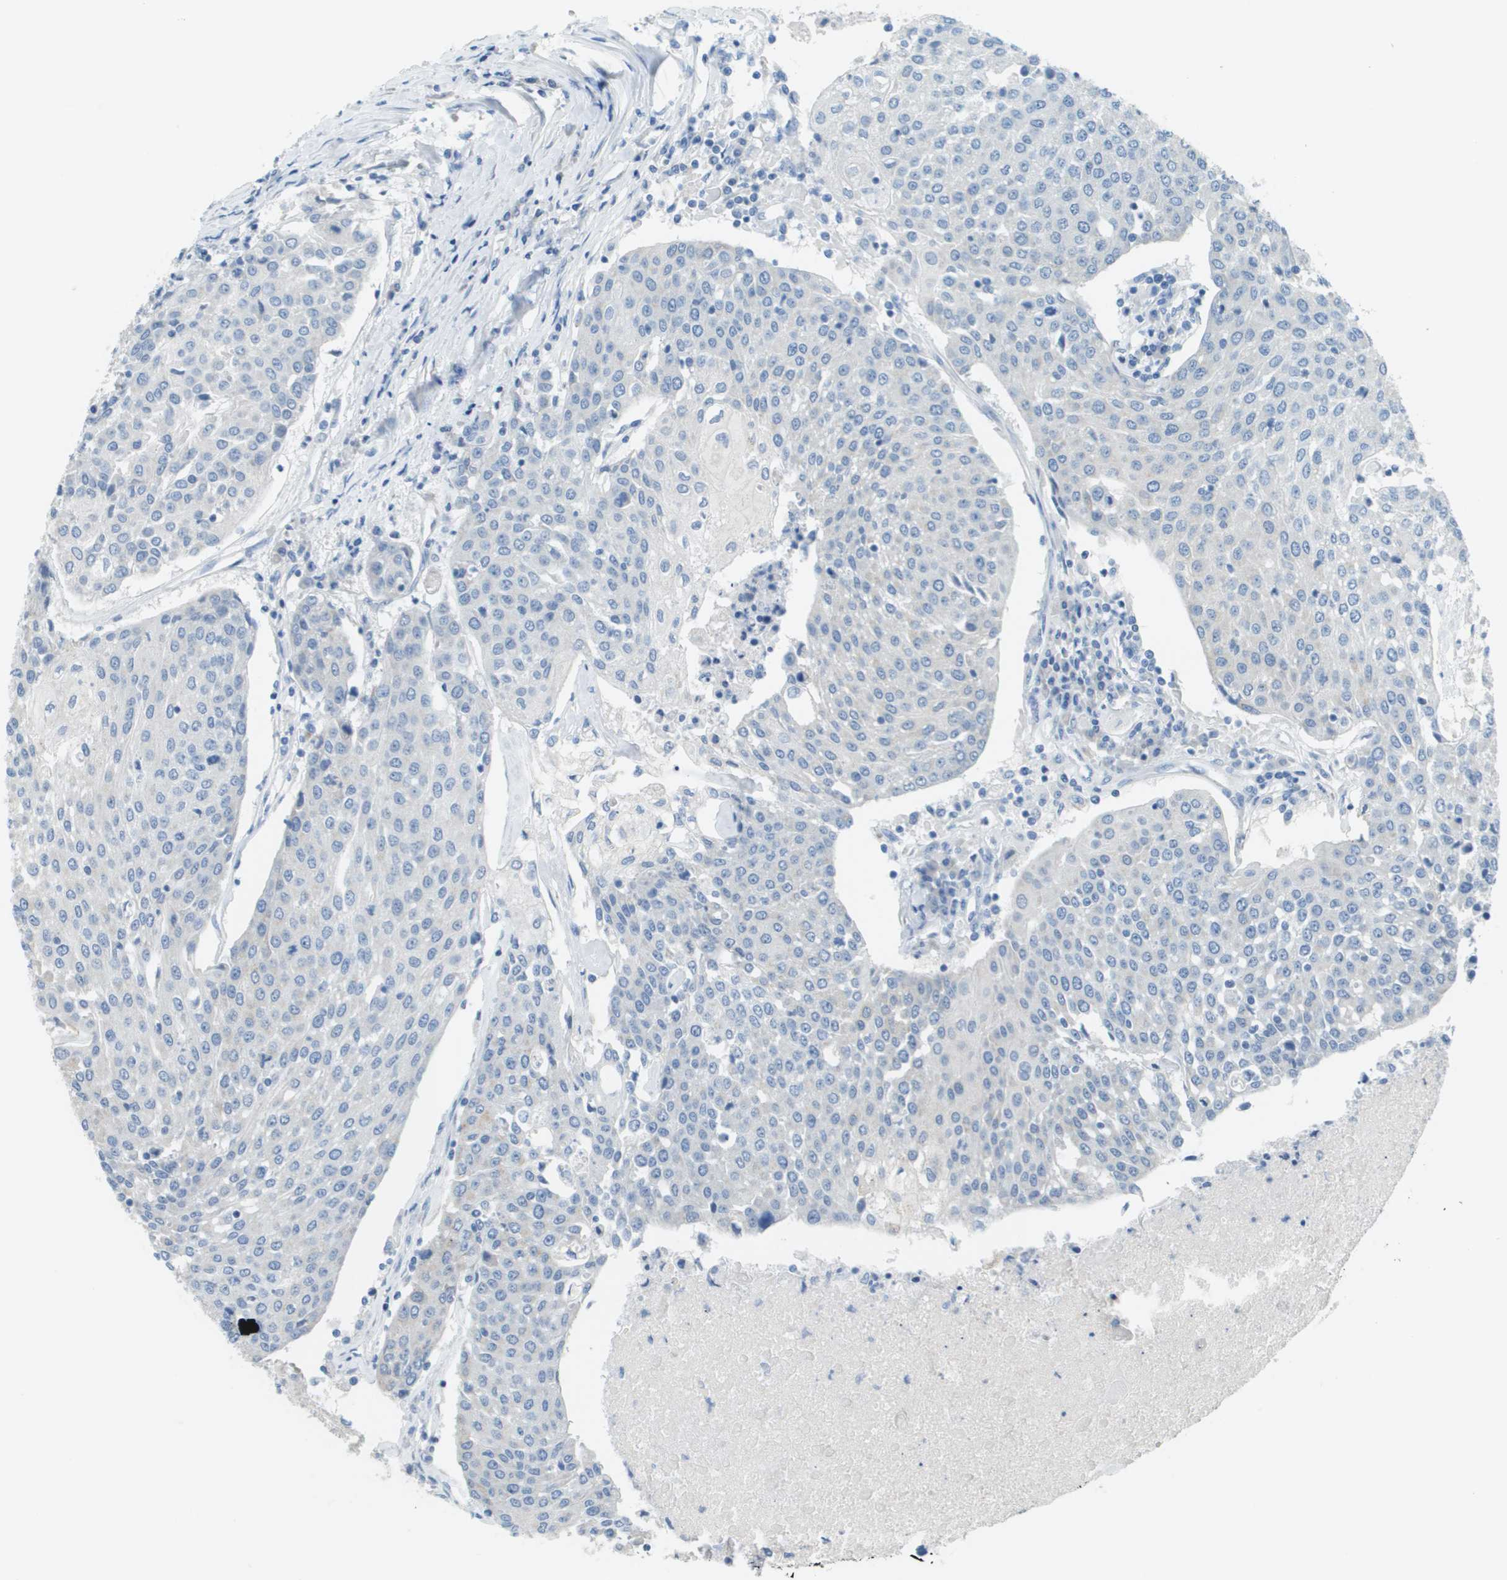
{"staining": {"intensity": "negative", "quantity": "none", "location": "none"}, "tissue": "urothelial cancer", "cell_type": "Tumor cells", "image_type": "cancer", "snomed": [{"axis": "morphology", "description": "Urothelial carcinoma, High grade"}, {"axis": "topography", "description": "Urinary bladder"}], "caption": "This is an IHC micrograph of human urothelial cancer. There is no expression in tumor cells.", "gene": "PTGDR2", "patient": {"sex": "female", "age": 85}}